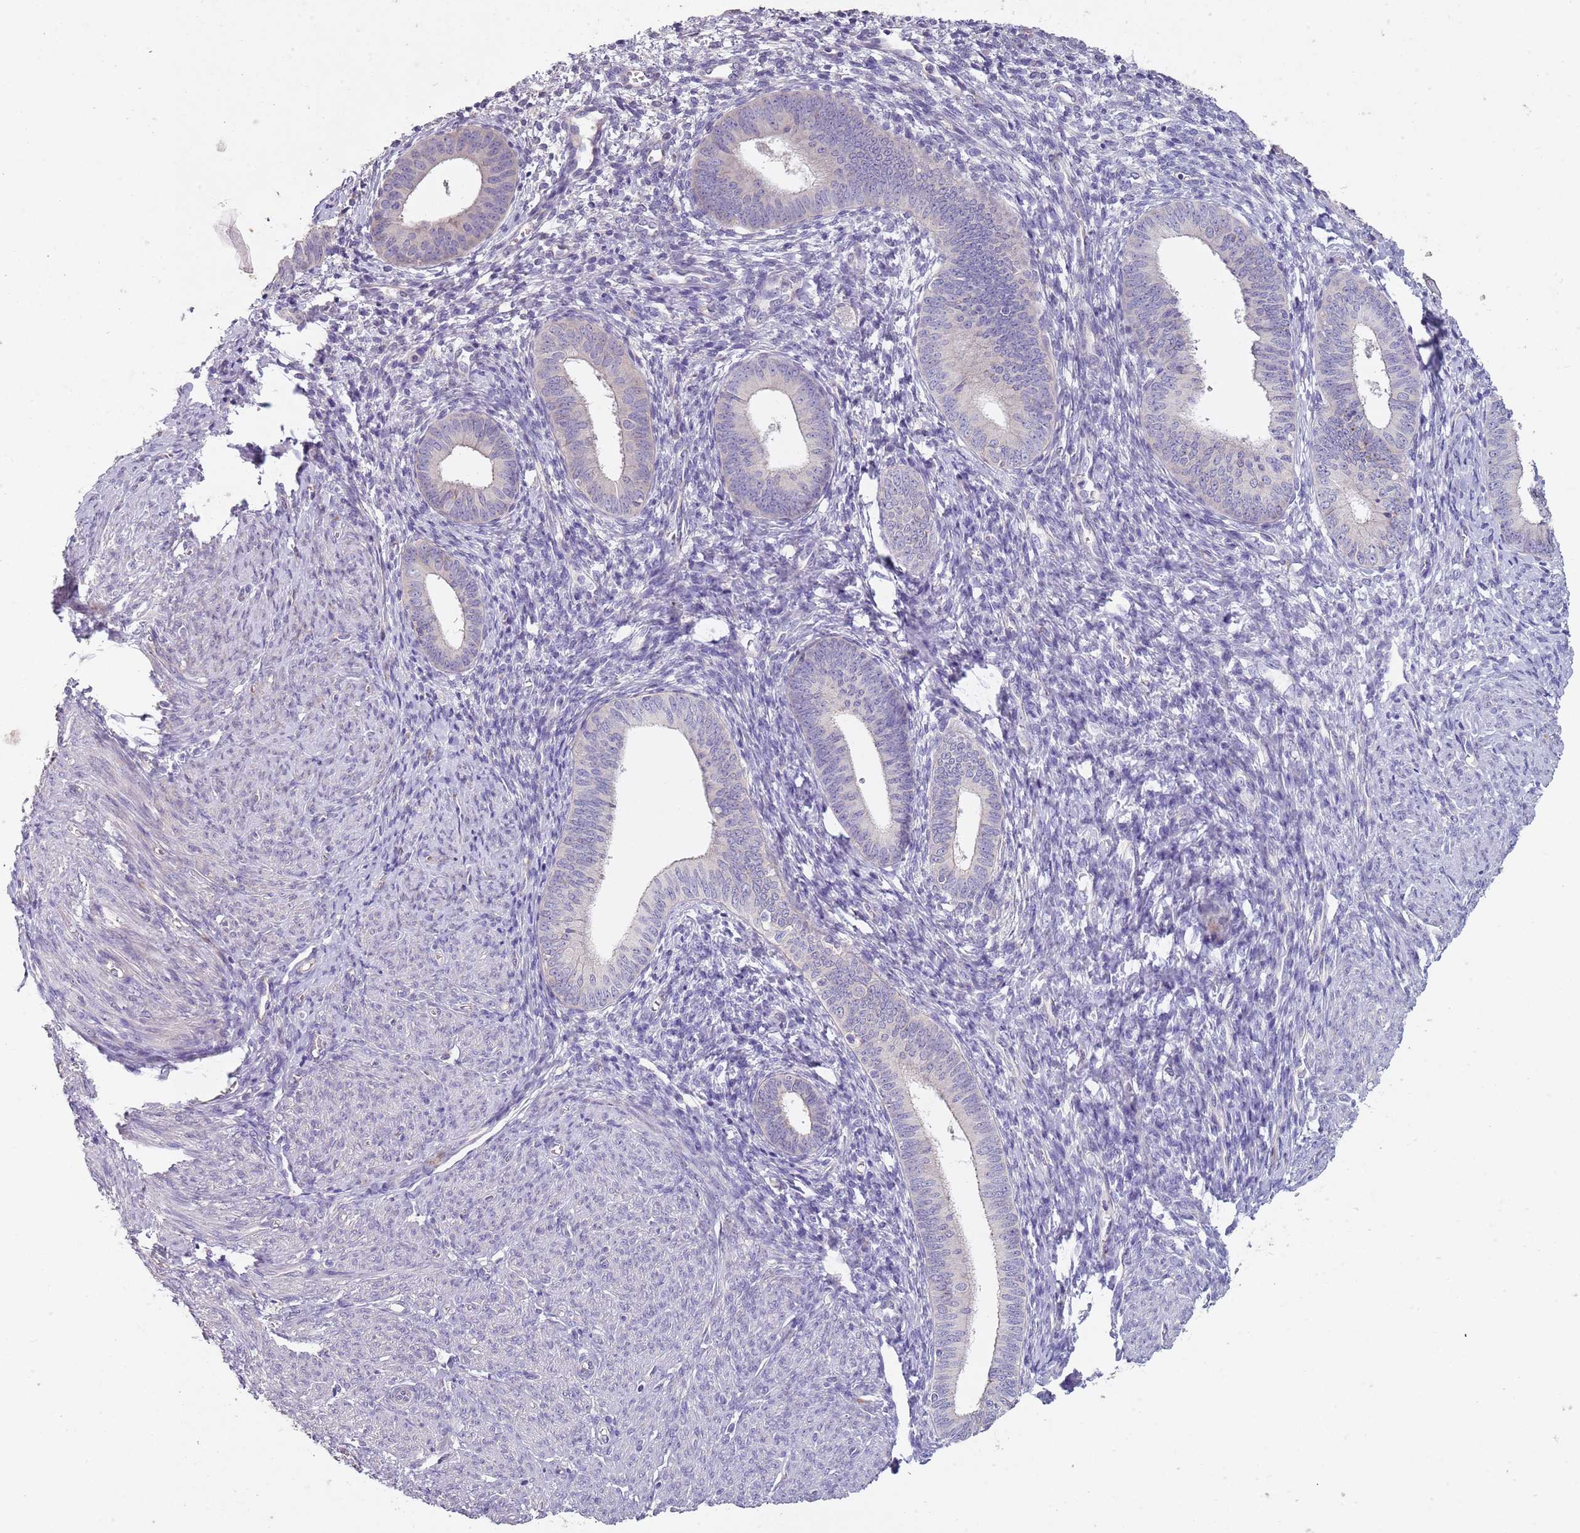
{"staining": {"intensity": "negative", "quantity": "none", "location": "none"}, "tissue": "endometrial cancer", "cell_type": "Tumor cells", "image_type": "cancer", "snomed": [{"axis": "morphology", "description": "Adenocarcinoma, NOS"}, {"axis": "topography", "description": "Endometrium"}], "caption": "Immunohistochemical staining of endometrial cancer displays no significant expression in tumor cells. (Immunohistochemistry, brightfield microscopy, high magnification).", "gene": "ZNF583", "patient": {"sex": "female", "age": 79}}